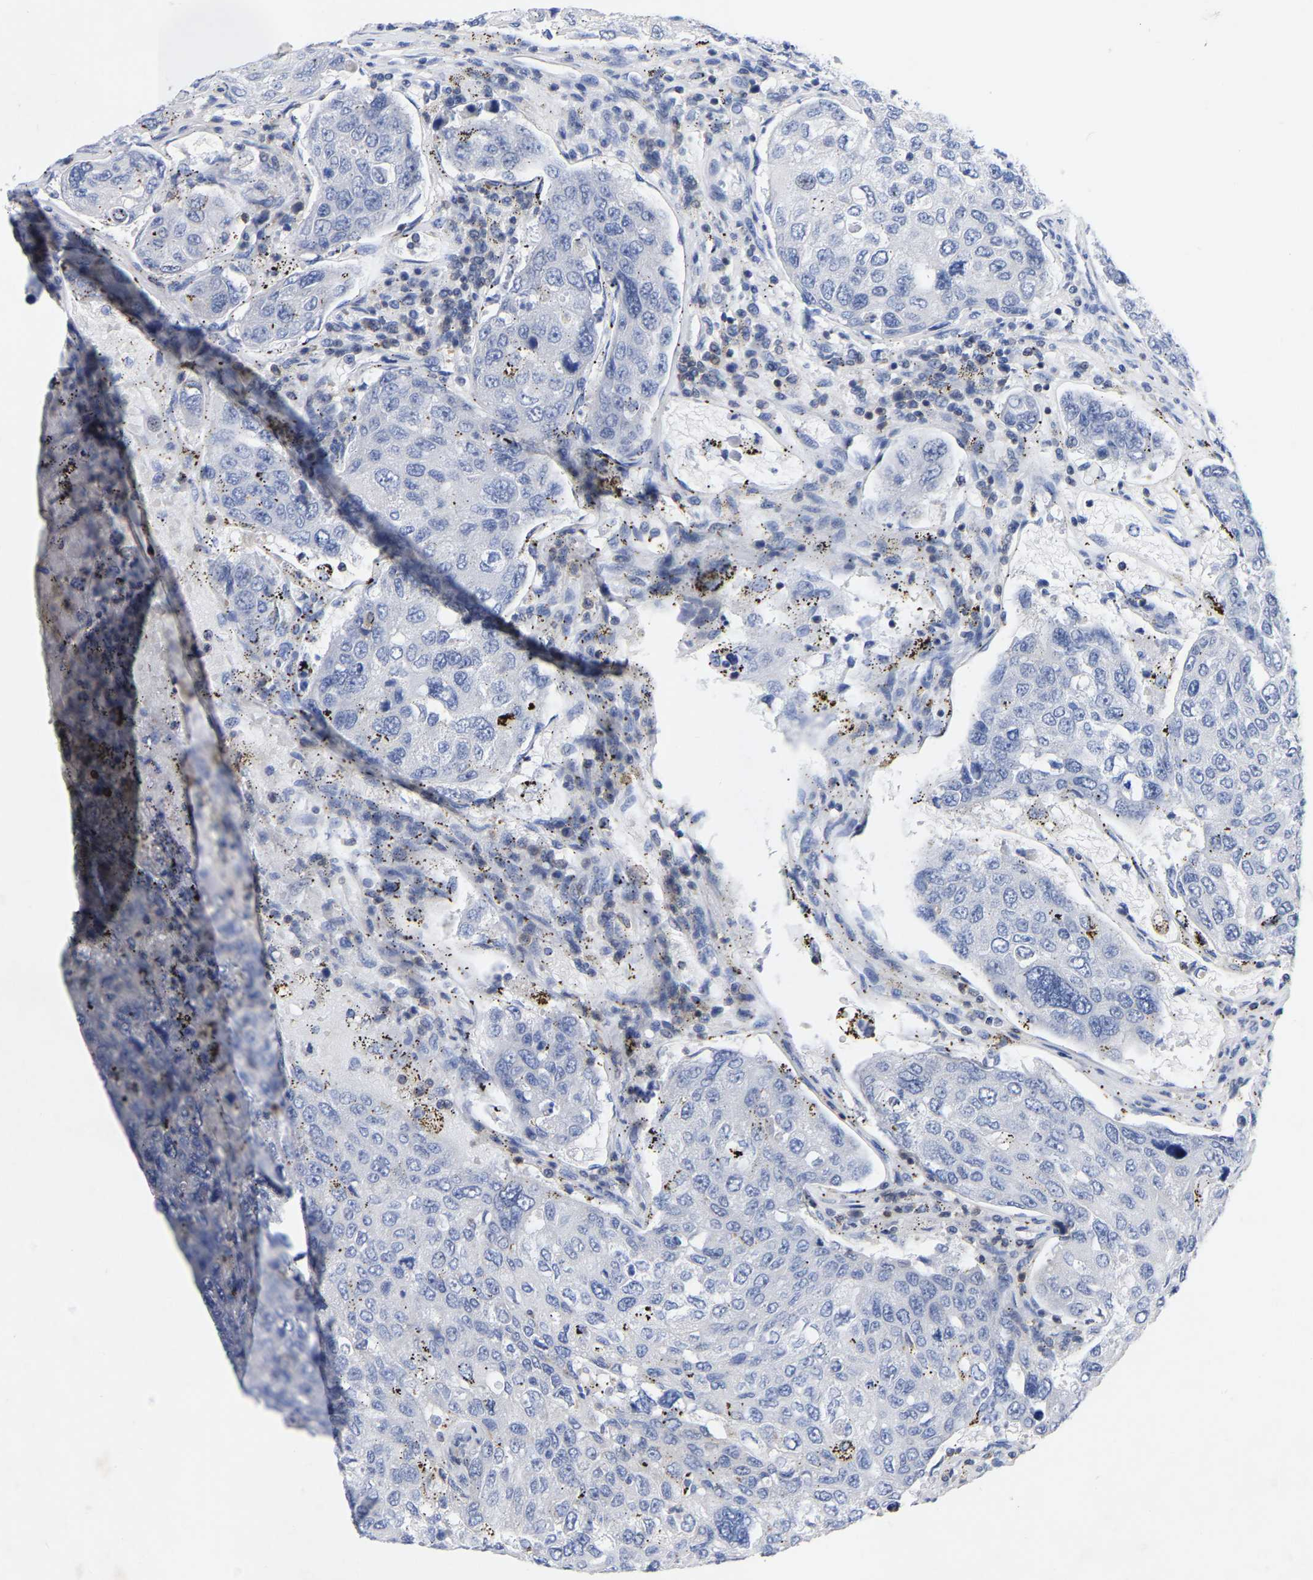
{"staining": {"intensity": "negative", "quantity": "none", "location": "none"}, "tissue": "urothelial cancer", "cell_type": "Tumor cells", "image_type": "cancer", "snomed": [{"axis": "morphology", "description": "Urothelial carcinoma, High grade"}, {"axis": "topography", "description": "Lymph node"}, {"axis": "topography", "description": "Urinary bladder"}], "caption": "A micrograph of human urothelial carcinoma (high-grade) is negative for staining in tumor cells. (Stains: DAB immunohistochemistry (IHC) with hematoxylin counter stain, Microscopy: brightfield microscopy at high magnification).", "gene": "PTPN7", "patient": {"sex": "male", "age": 51}}